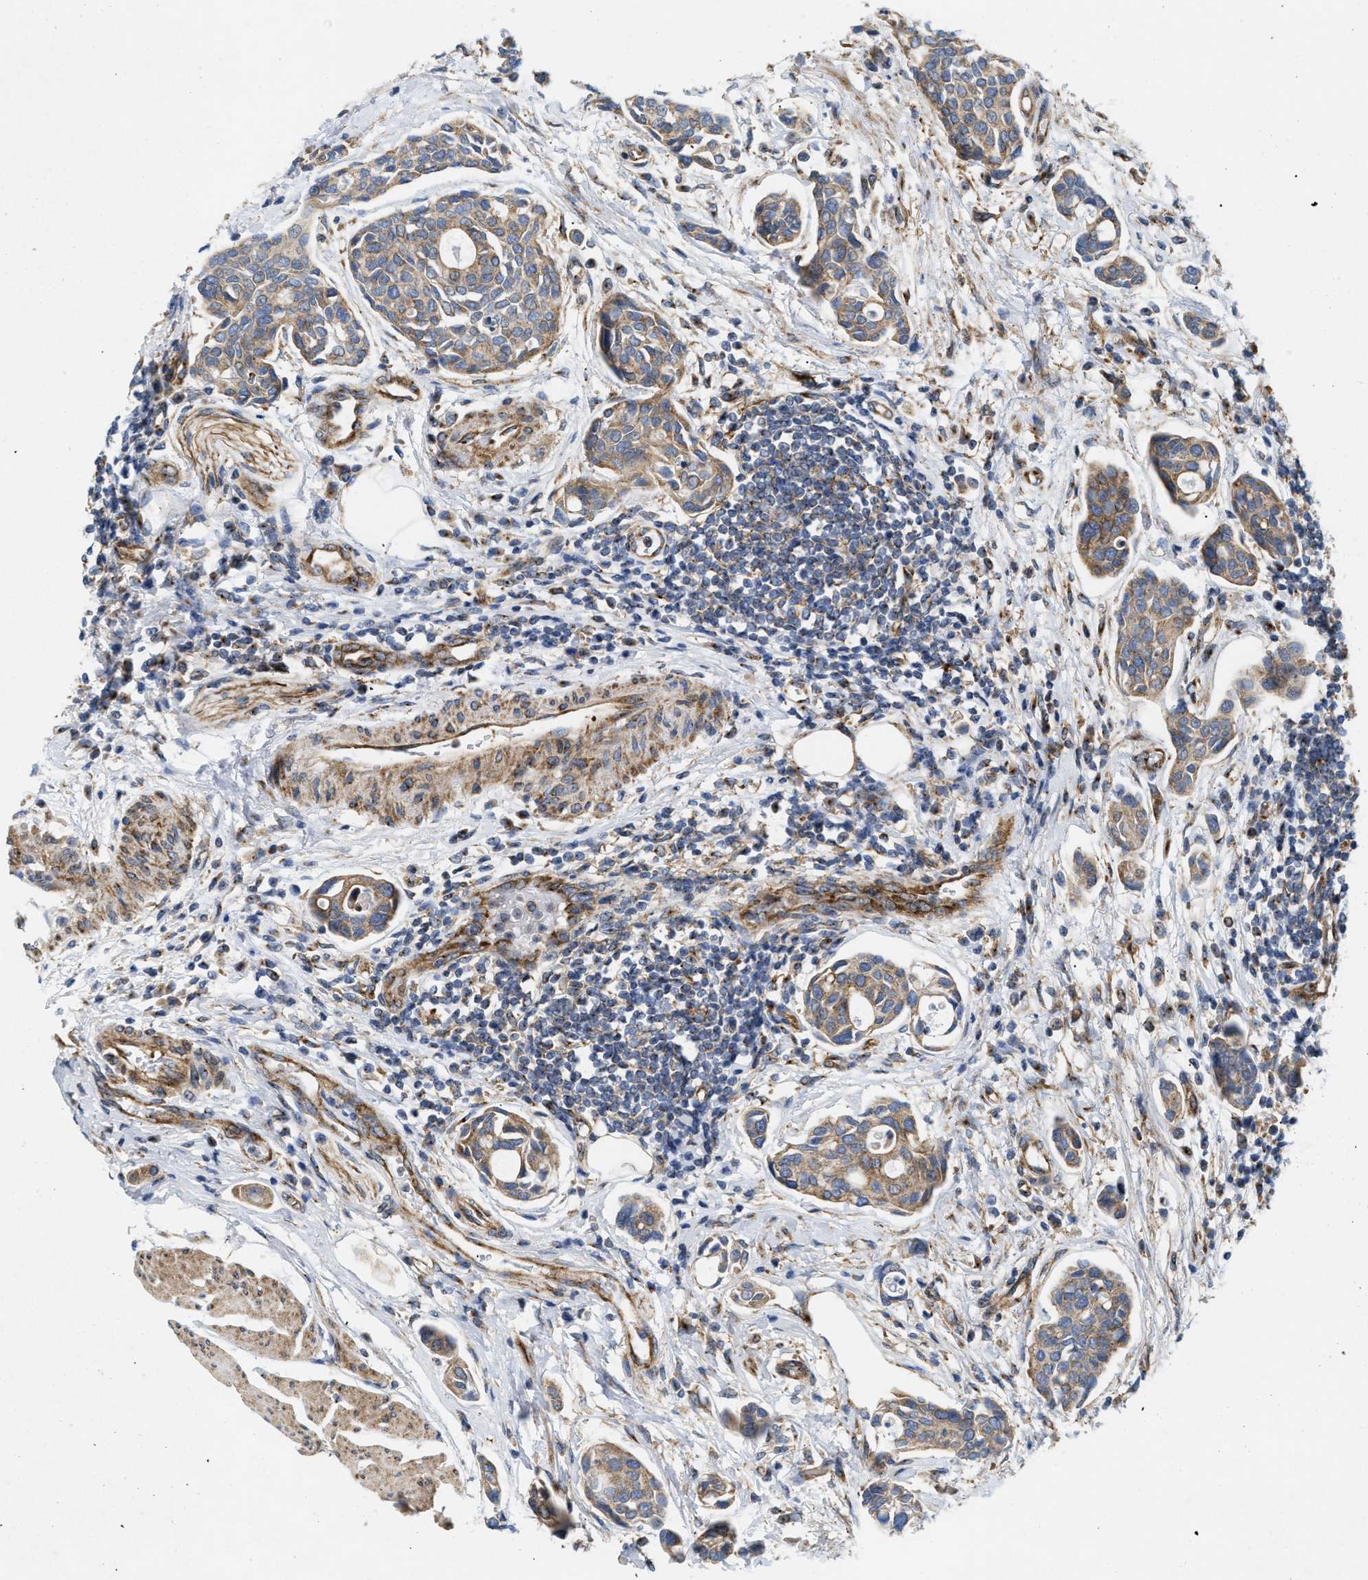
{"staining": {"intensity": "moderate", "quantity": ">75%", "location": "cytoplasmic/membranous"}, "tissue": "urothelial cancer", "cell_type": "Tumor cells", "image_type": "cancer", "snomed": [{"axis": "morphology", "description": "Urothelial carcinoma, High grade"}, {"axis": "topography", "description": "Urinary bladder"}], "caption": "An image showing moderate cytoplasmic/membranous expression in approximately >75% of tumor cells in high-grade urothelial carcinoma, as visualized by brown immunohistochemical staining.", "gene": "DCTN4", "patient": {"sex": "male", "age": 78}}